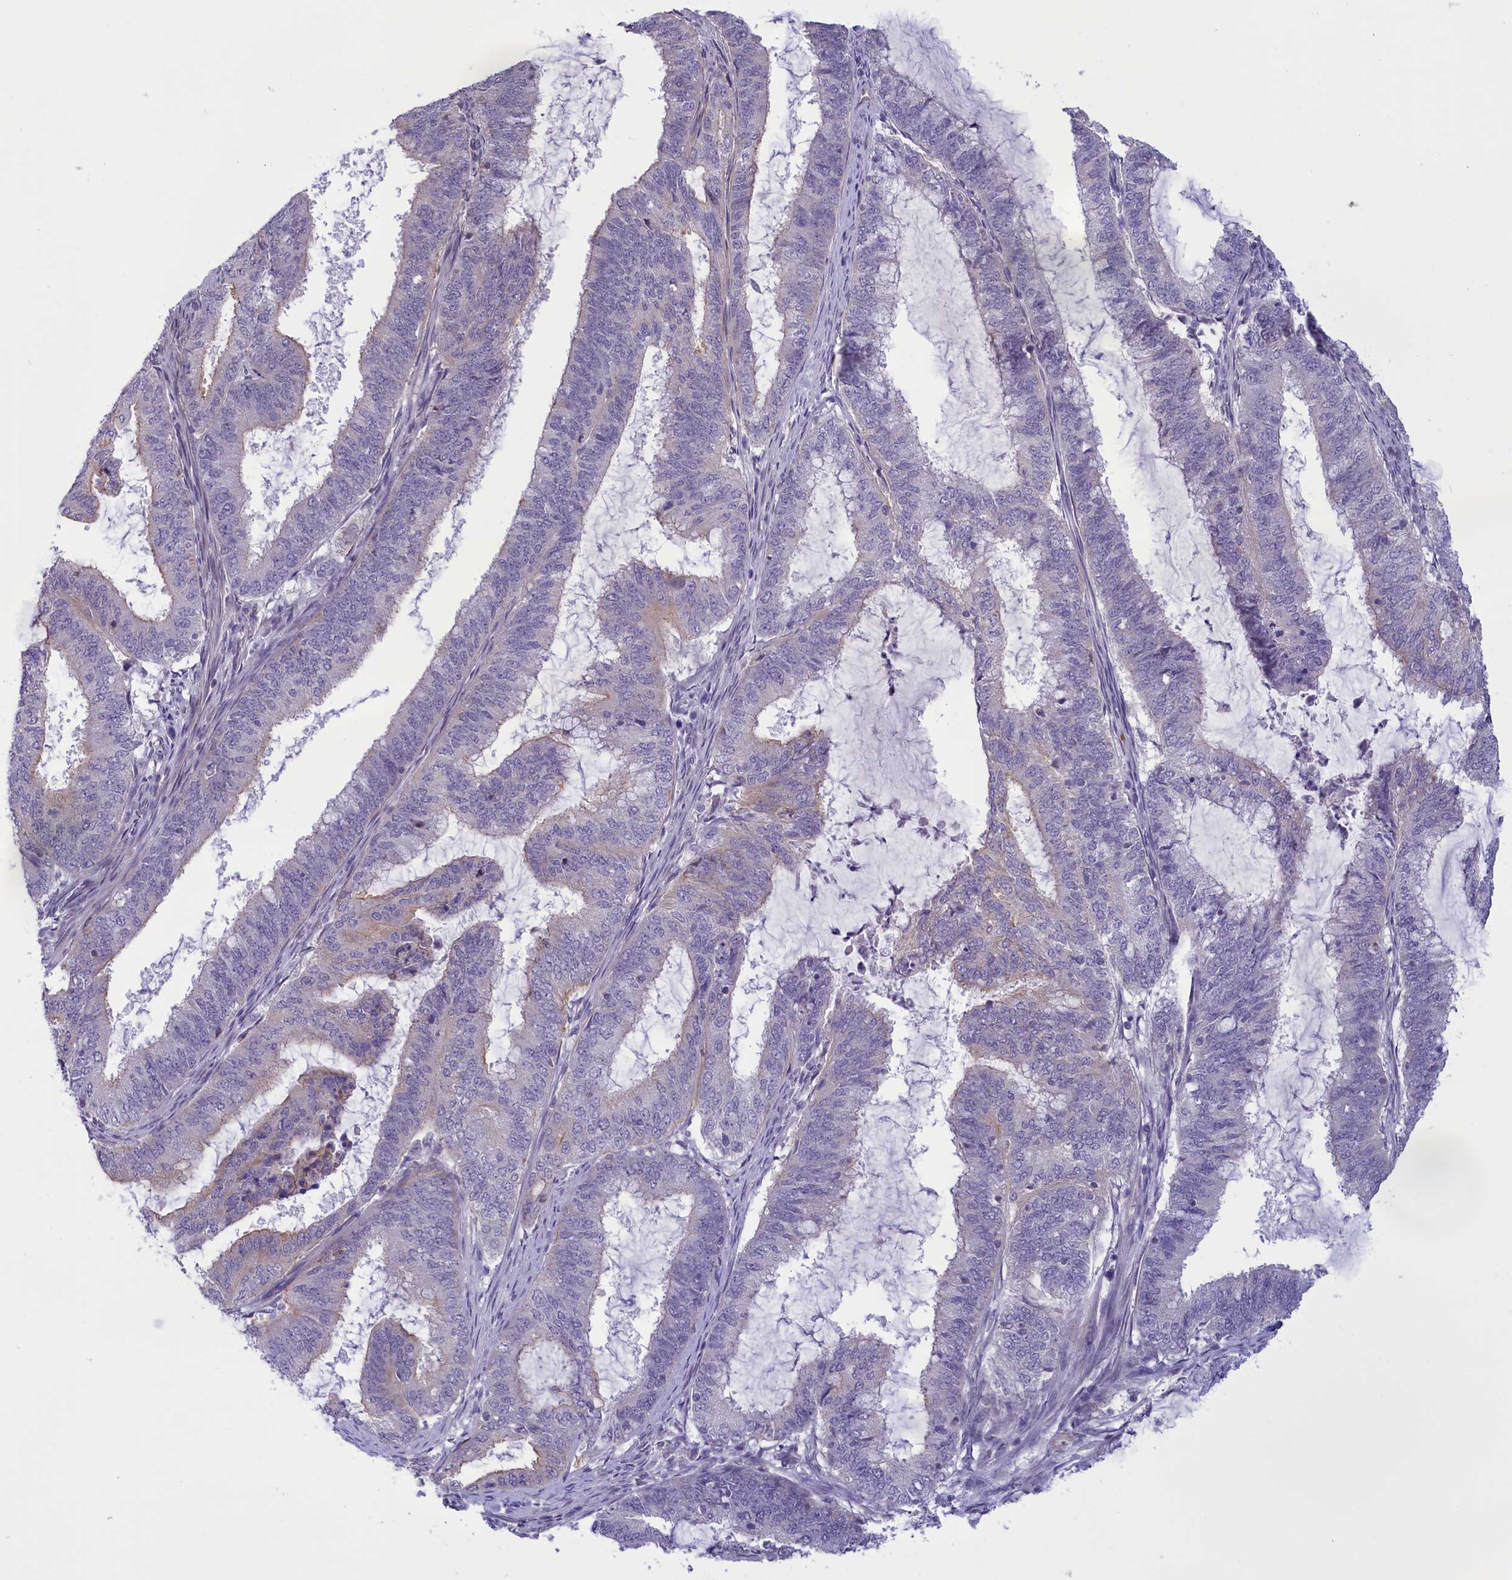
{"staining": {"intensity": "negative", "quantity": "none", "location": "none"}, "tissue": "endometrial cancer", "cell_type": "Tumor cells", "image_type": "cancer", "snomed": [{"axis": "morphology", "description": "Adenocarcinoma, NOS"}, {"axis": "topography", "description": "Endometrium"}], "caption": "Endometrial cancer (adenocarcinoma) was stained to show a protein in brown. There is no significant positivity in tumor cells.", "gene": "CORO2A", "patient": {"sex": "female", "age": 51}}